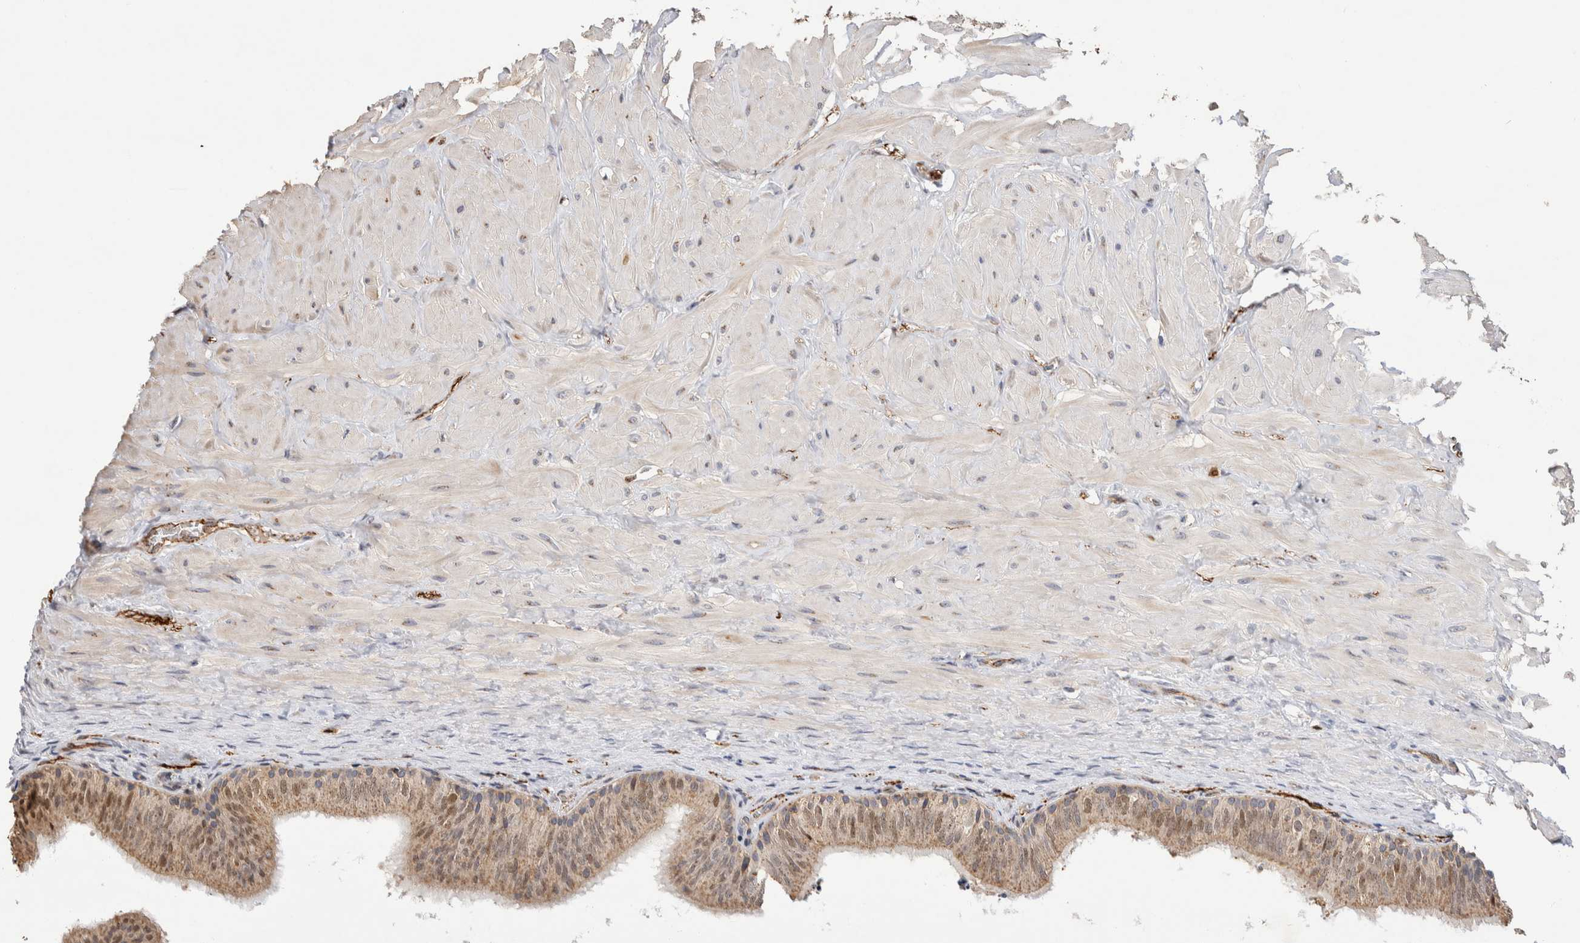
{"staining": {"intensity": "moderate", "quantity": ">75%", "location": "cytoplasmic/membranous,nuclear"}, "tissue": "epididymis", "cell_type": "Glandular cells", "image_type": "normal", "snomed": [{"axis": "morphology", "description": "Normal tissue, NOS"}, {"axis": "topography", "description": "Soft tissue"}, {"axis": "topography", "description": "Epididymis"}], "caption": "This is a micrograph of immunohistochemistry staining of unremarkable epididymis, which shows moderate positivity in the cytoplasmic/membranous,nuclear of glandular cells.", "gene": "NSMAF", "patient": {"sex": "male", "age": 26}}